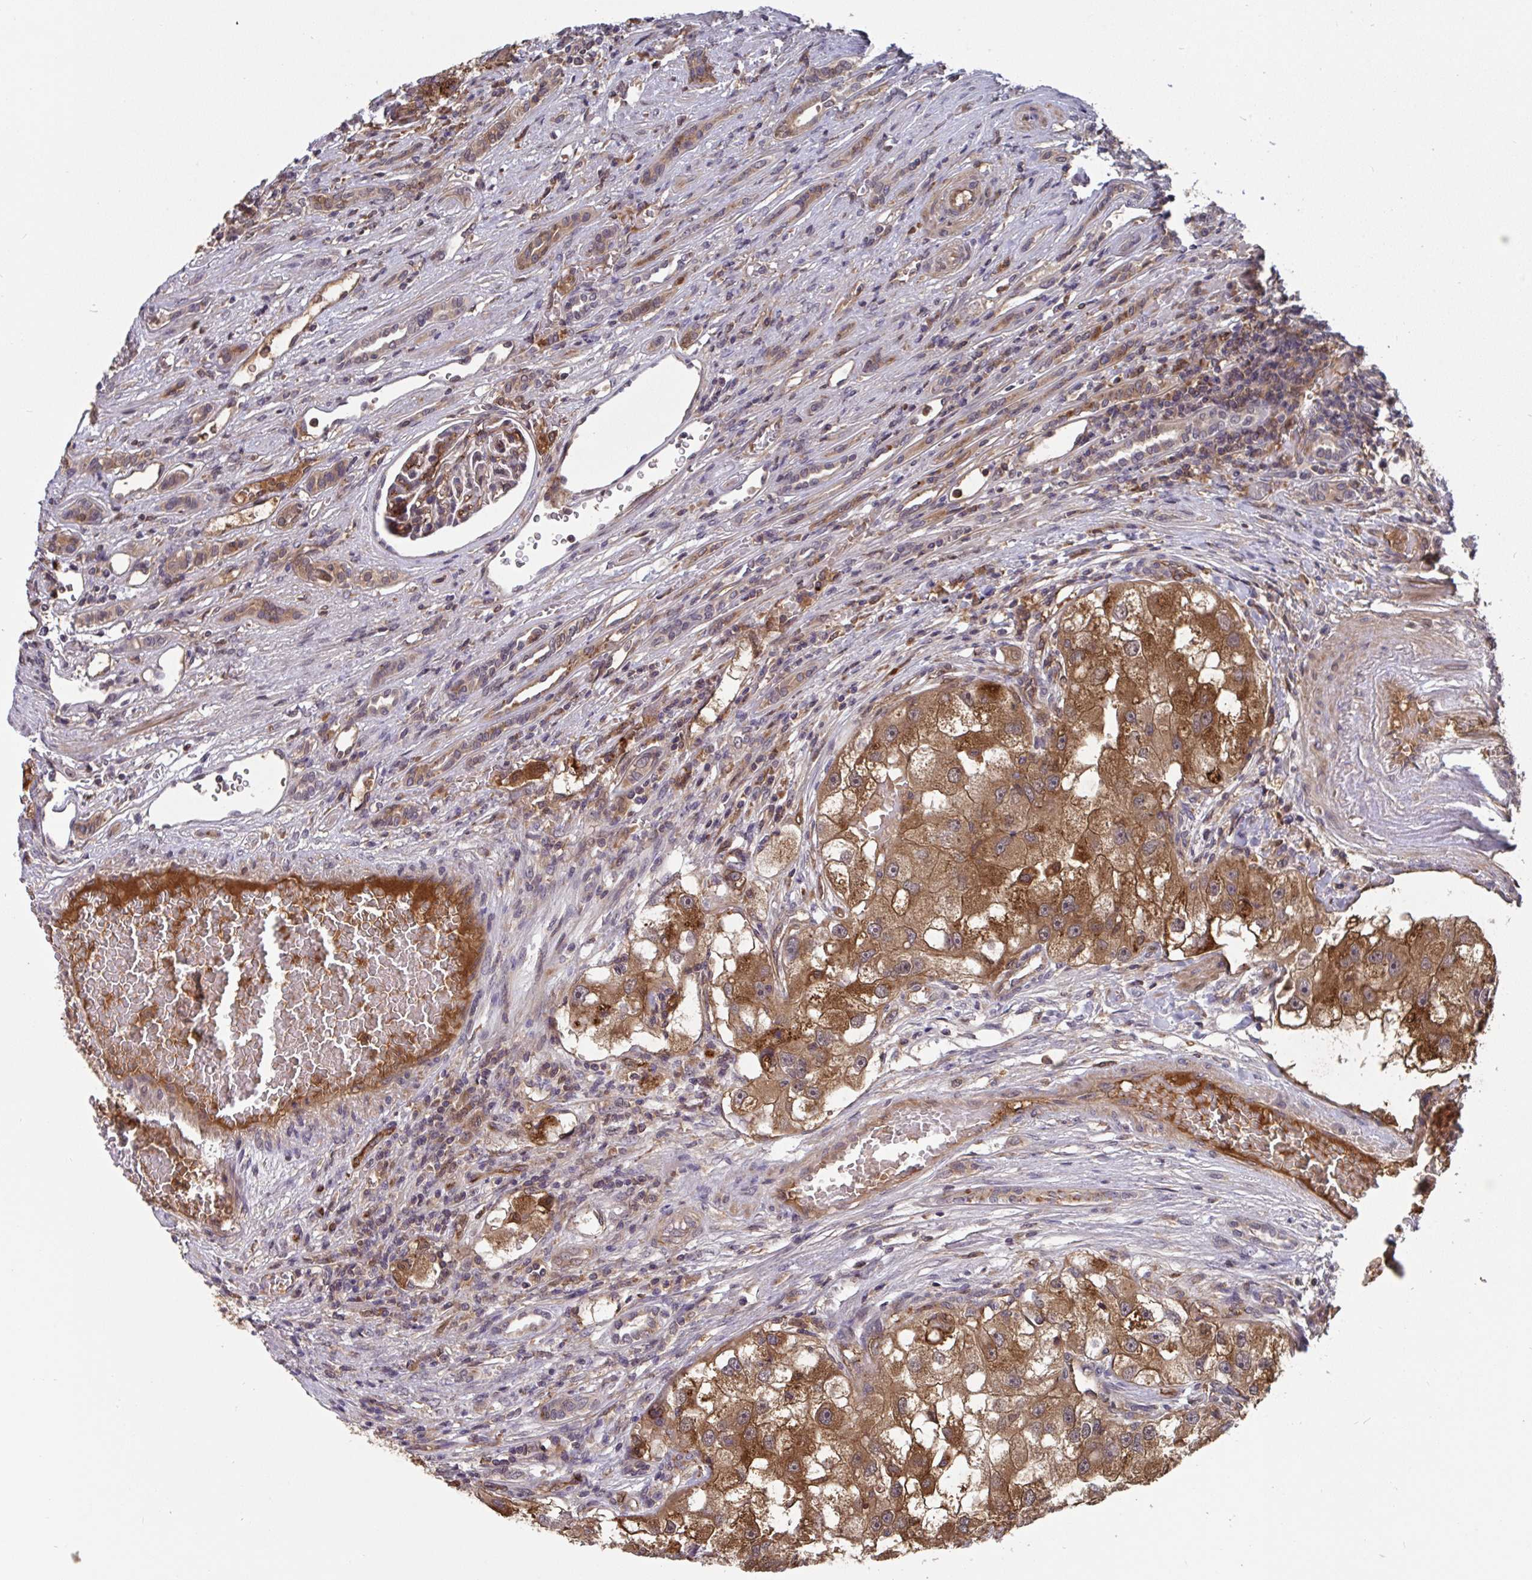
{"staining": {"intensity": "moderate", "quantity": ">75%", "location": "cytoplasmic/membranous"}, "tissue": "renal cancer", "cell_type": "Tumor cells", "image_type": "cancer", "snomed": [{"axis": "morphology", "description": "Adenocarcinoma, NOS"}, {"axis": "topography", "description": "Kidney"}], "caption": "The image reveals immunohistochemical staining of adenocarcinoma (renal). There is moderate cytoplasmic/membranous staining is identified in approximately >75% of tumor cells.", "gene": "TIGAR", "patient": {"sex": "male", "age": 63}}